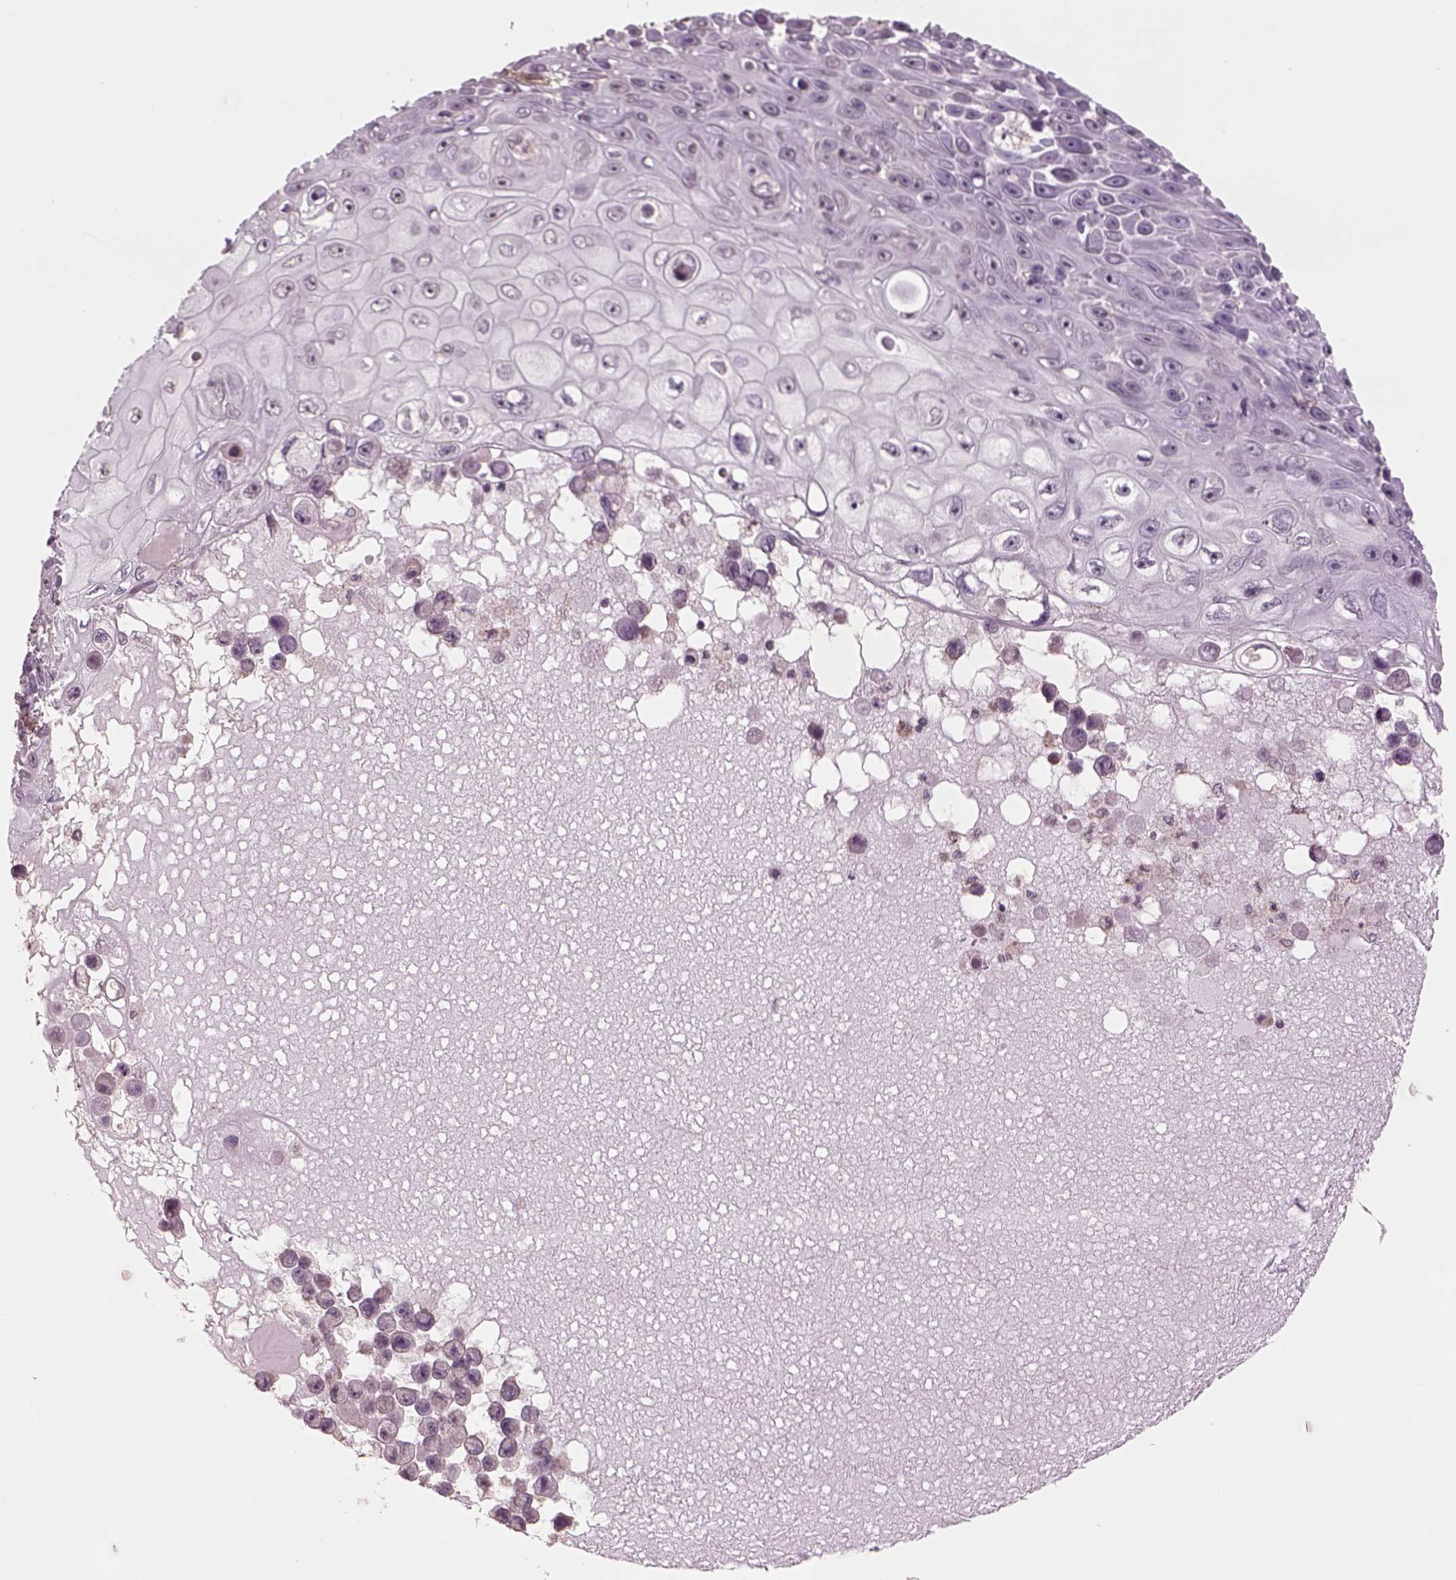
{"staining": {"intensity": "negative", "quantity": "none", "location": "none"}, "tissue": "skin cancer", "cell_type": "Tumor cells", "image_type": "cancer", "snomed": [{"axis": "morphology", "description": "Squamous cell carcinoma, NOS"}, {"axis": "topography", "description": "Skin"}], "caption": "The image shows no significant expression in tumor cells of squamous cell carcinoma (skin). (DAB (3,3'-diaminobenzidine) immunohistochemistry visualized using brightfield microscopy, high magnification).", "gene": "LIN7A", "patient": {"sex": "male", "age": 82}}